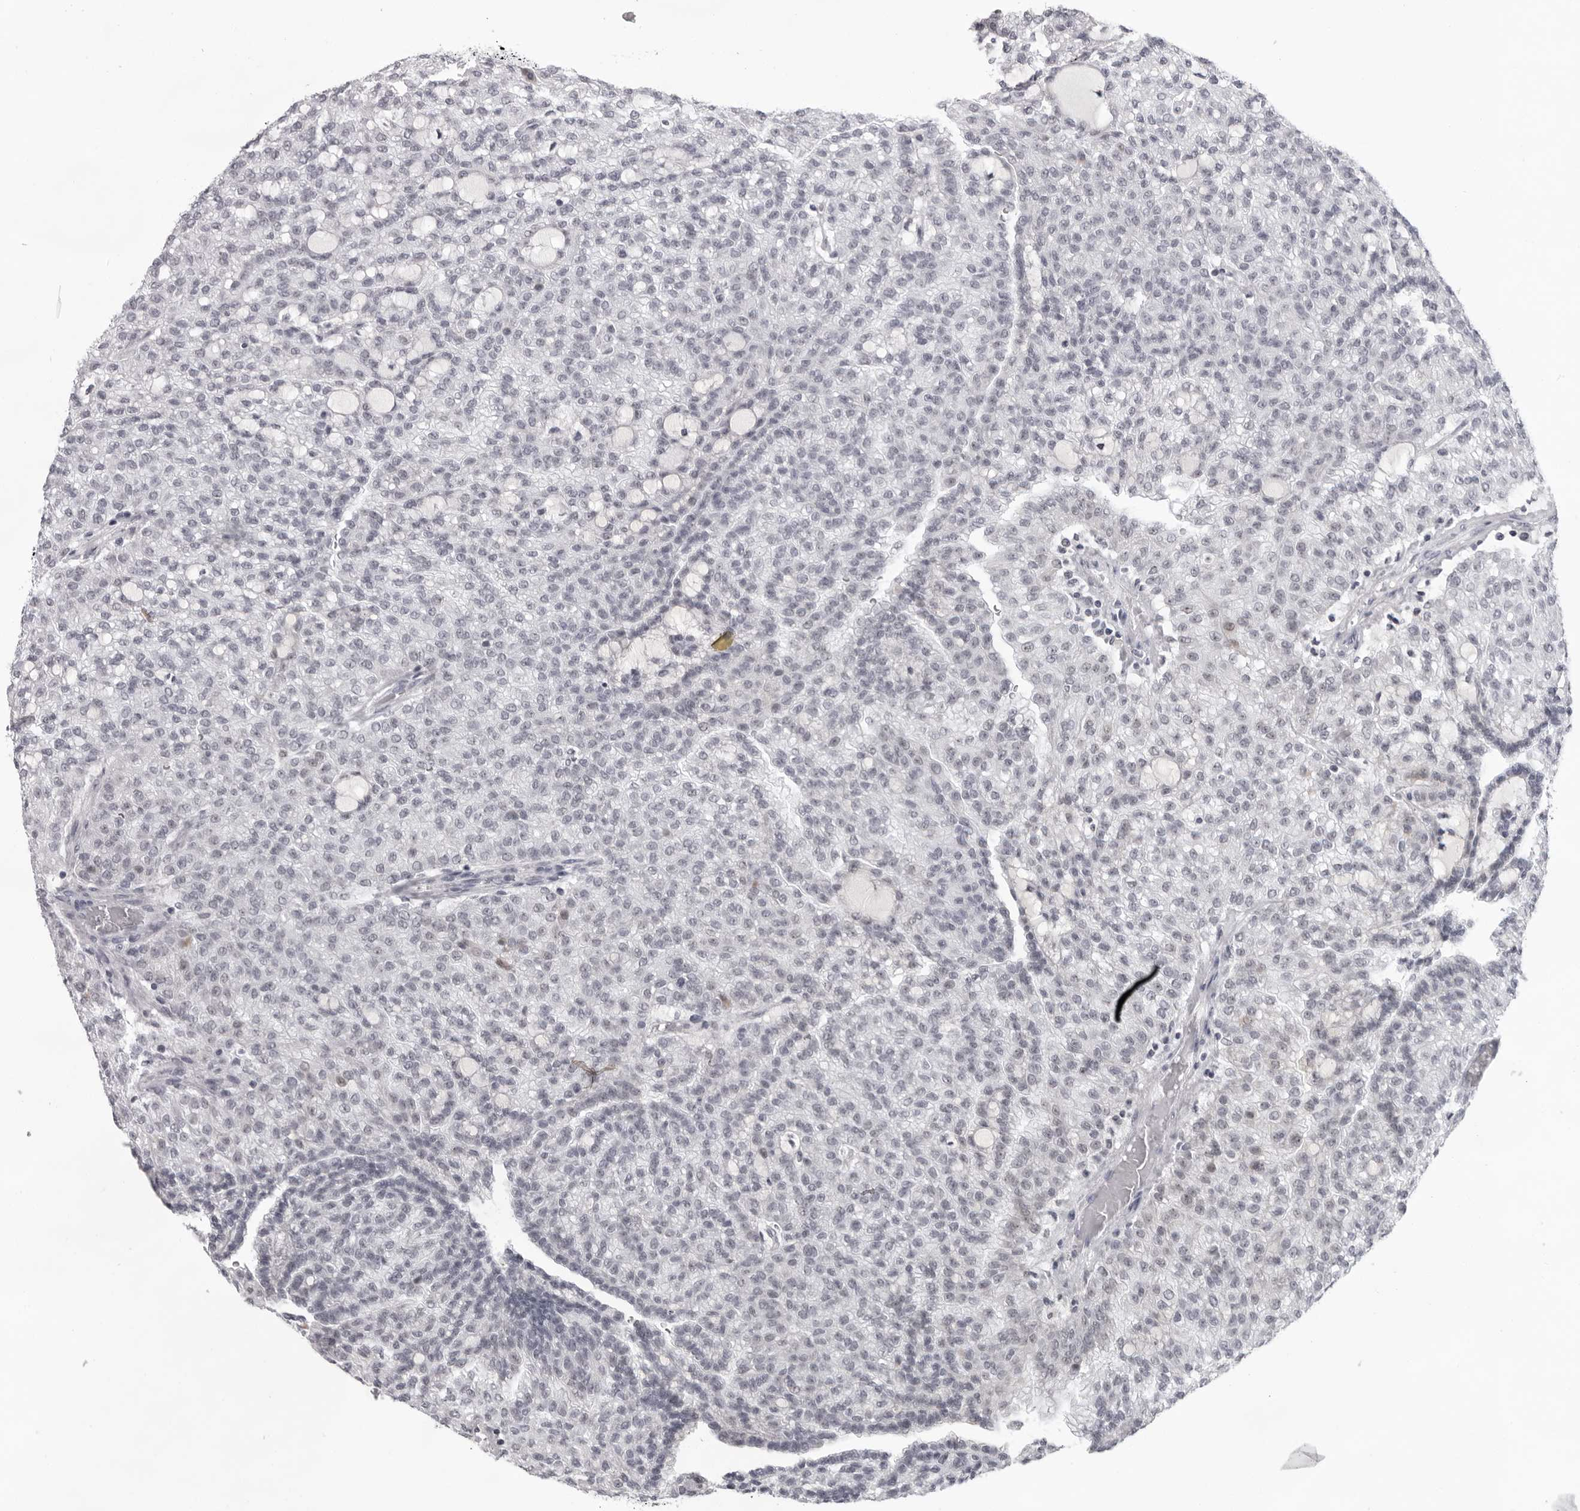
{"staining": {"intensity": "negative", "quantity": "none", "location": "none"}, "tissue": "renal cancer", "cell_type": "Tumor cells", "image_type": "cancer", "snomed": [{"axis": "morphology", "description": "Adenocarcinoma, NOS"}, {"axis": "topography", "description": "Kidney"}], "caption": "Adenocarcinoma (renal) was stained to show a protein in brown. There is no significant positivity in tumor cells. Brightfield microscopy of immunohistochemistry stained with DAB (3,3'-diaminobenzidine) (brown) and hematoxylin (blue), captured at high magnification.", "gene": "EXOSC10", "patient": {"sex": "male", "age": 63}}